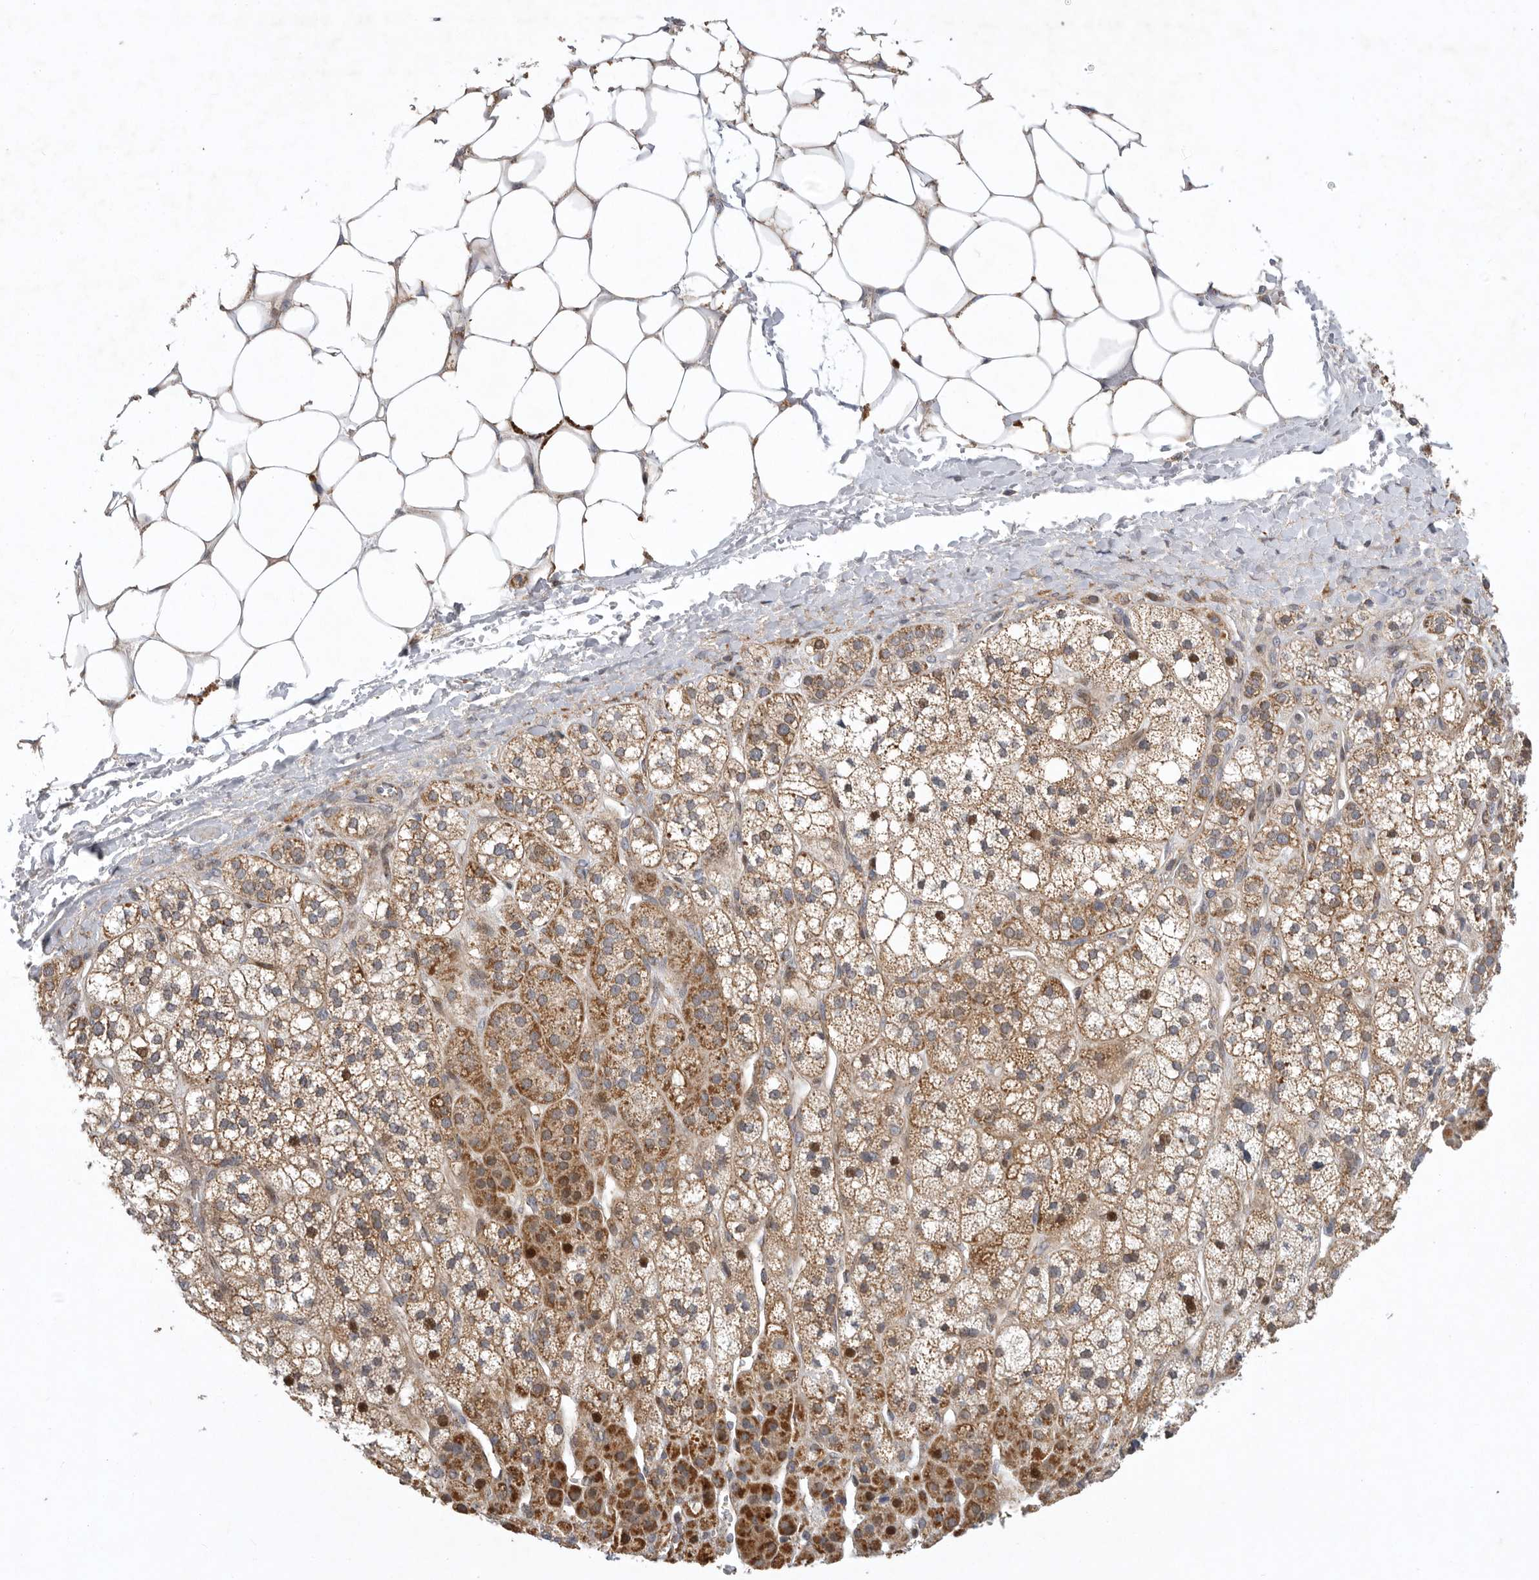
{"staining": {"intensity": "moderate", "quantity": ">75%", "location": "cytoplasmic/membranous,nuclear"}, "tissue": "adrenal gland", "cell_type": "Glandular cells", "image_type": "normal", "snomed": [{"axis": "morphology", "description": "Normal tissue, NOS"}, {"axis": "topography", "description": "Adrenal gland"}], "caption": "Approximately >75% of glandular cells in normal human adrenal gland exhibit moderate cytoplasmic/membranous,nuclear protein positivity as visualized by brown immunohistochemical staining.", "gene": "MPZL1", "patient": {"sex": "male", "age": 56}}